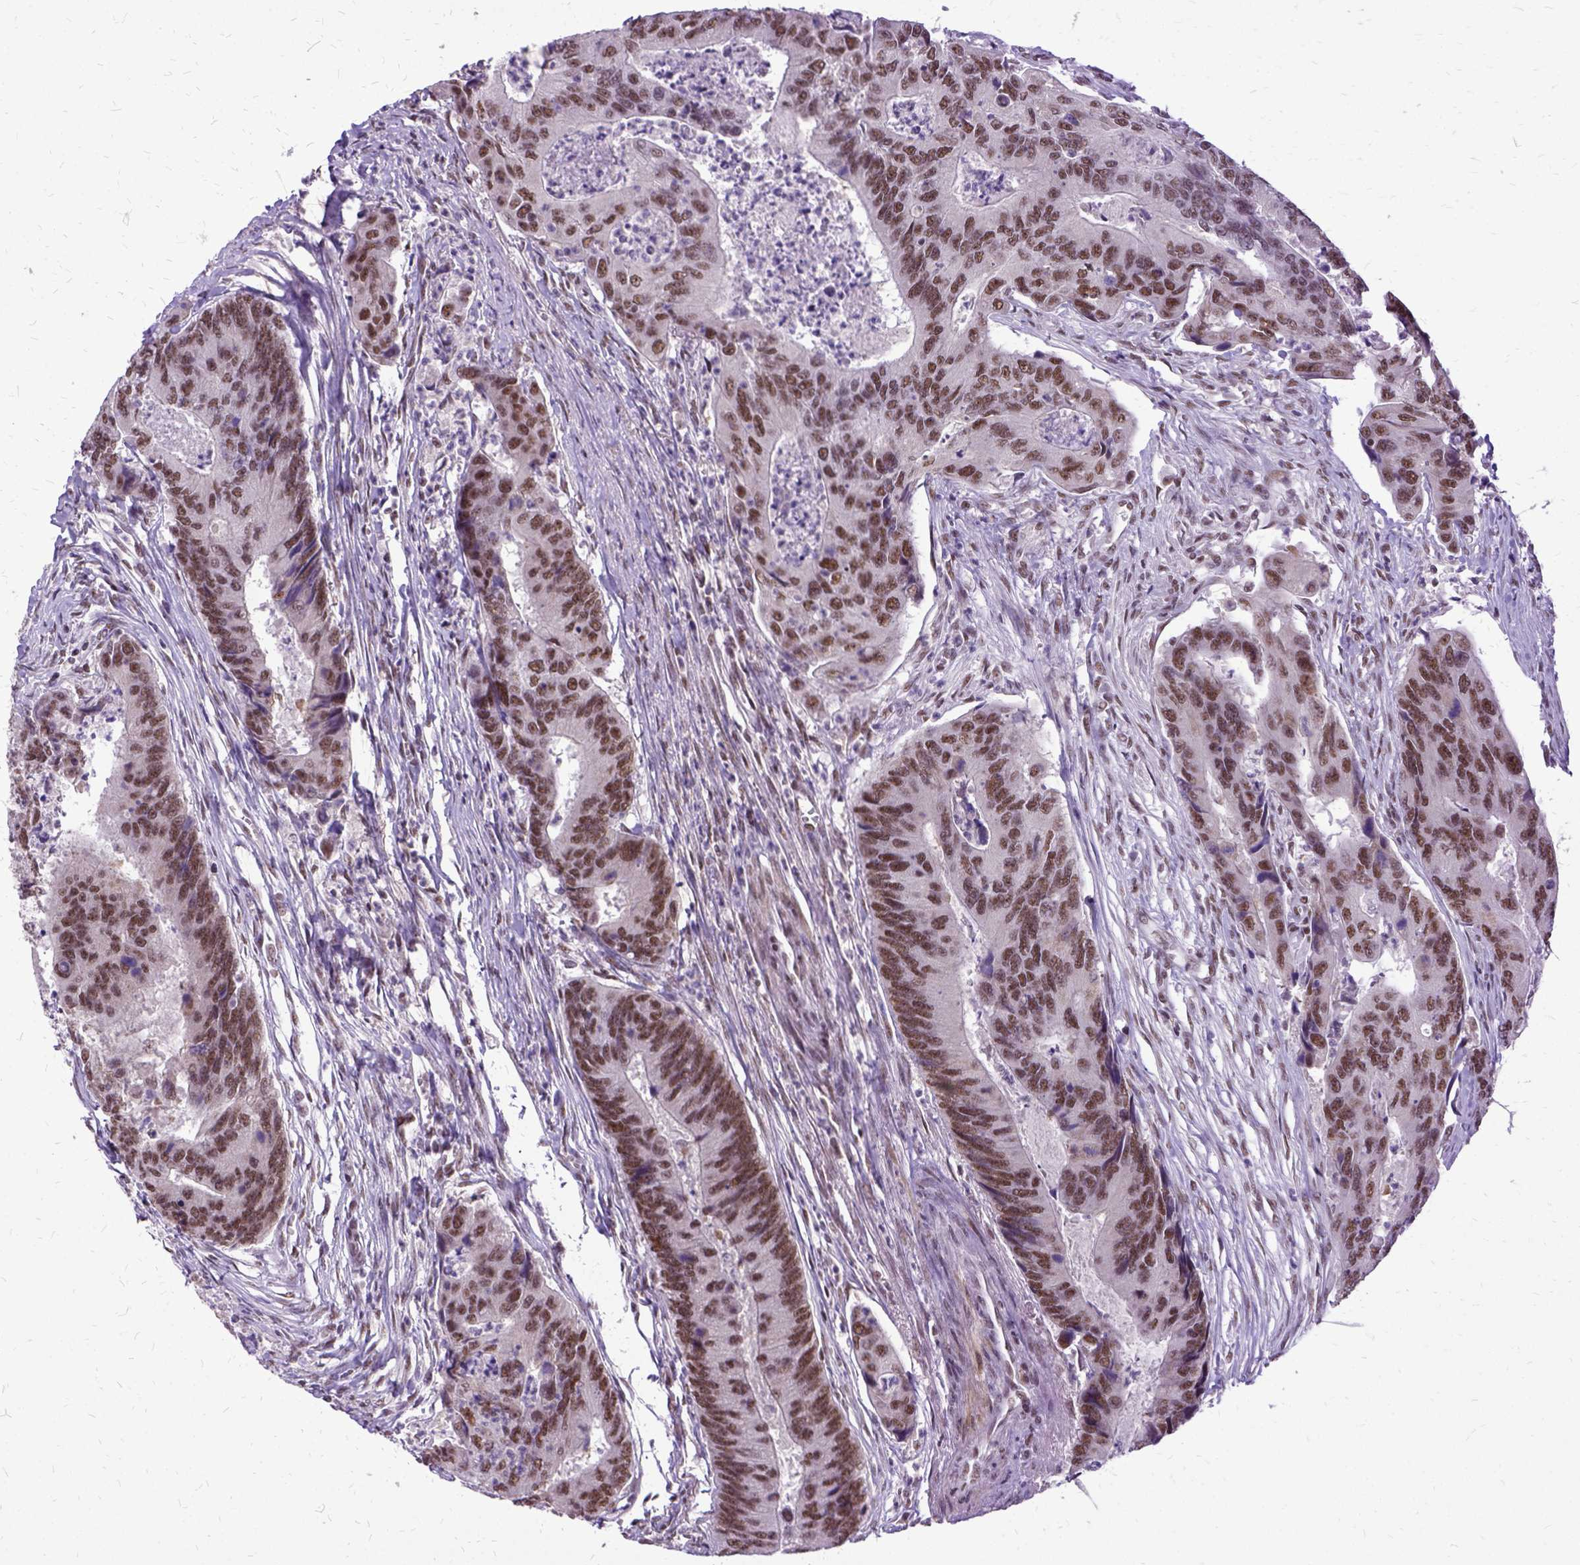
{"staining": {"intensity": "moderate", "quantity": ">75%", "location": "nuclear"}, "tissue": "colorectal cancer", "cell_type": "Tumor cells", "image_type": "cancer", "snomed": [{"axis": "morphology", "description": "Adenocarcinoma, NOS"}, {"axis": "topography", "description": "Colon"}], "caption": "Tumor cells reveal medium levels of moderate nuclear expression in about >75% of cells in human colorectal cancer.", "gene": "SETD1A", "patient": {"sex": "female", "age": 67}}